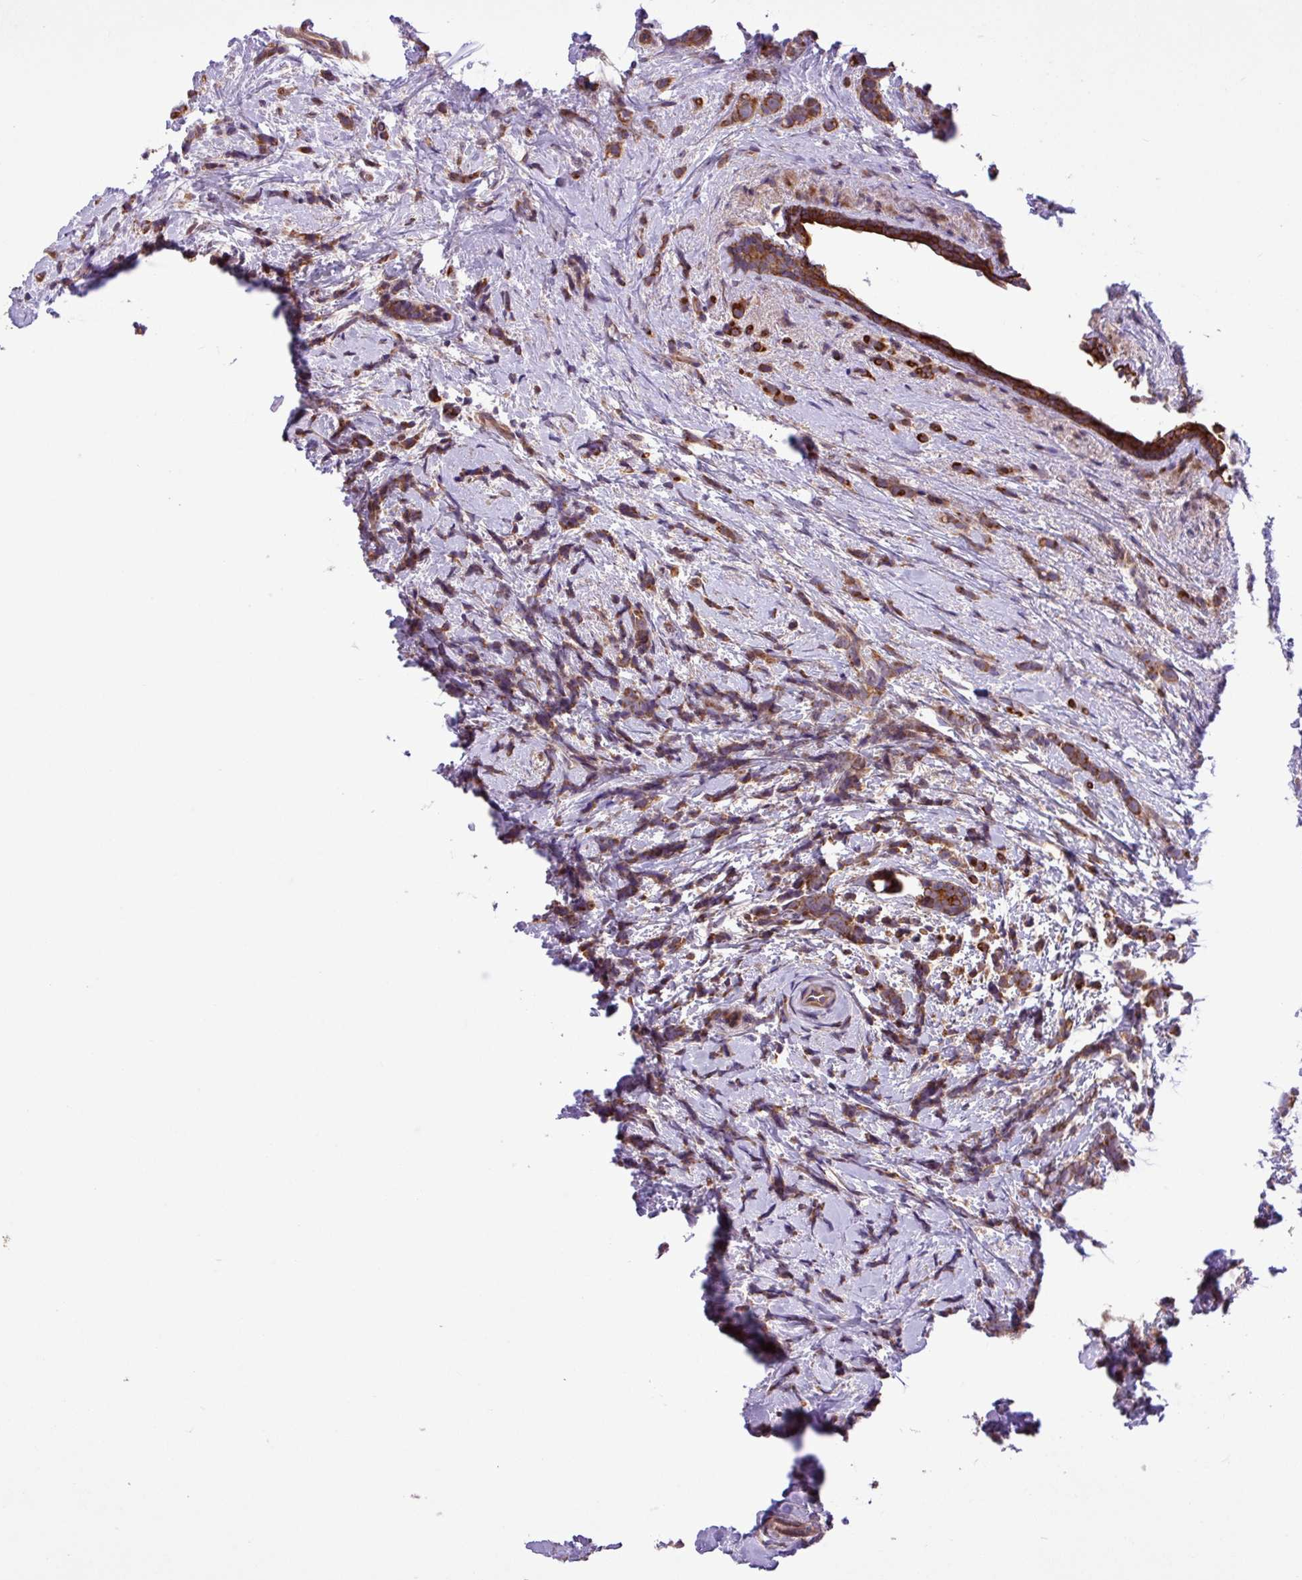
{"staining": {"intensity": "moderate", "quantity": ">75%", "location": "cytoplasmic/membranous"}, "tissue": "breast cancer", "cell_type": "Tumor cells", "image_type": "cancer", "snomed": [{"axis": "morphology", "description": "Lobular carcinoma"}, {"axis": "topography", "description": "Breast"}], "caption": "DAB immunohistochemical staining of human breast lobular carcinoma displays moderate cytoplasmic/membranous protein staining in about >75% of tumor cells.", "gene": "TIMM10B", "patient": {"sex": "female", "age": 58}}